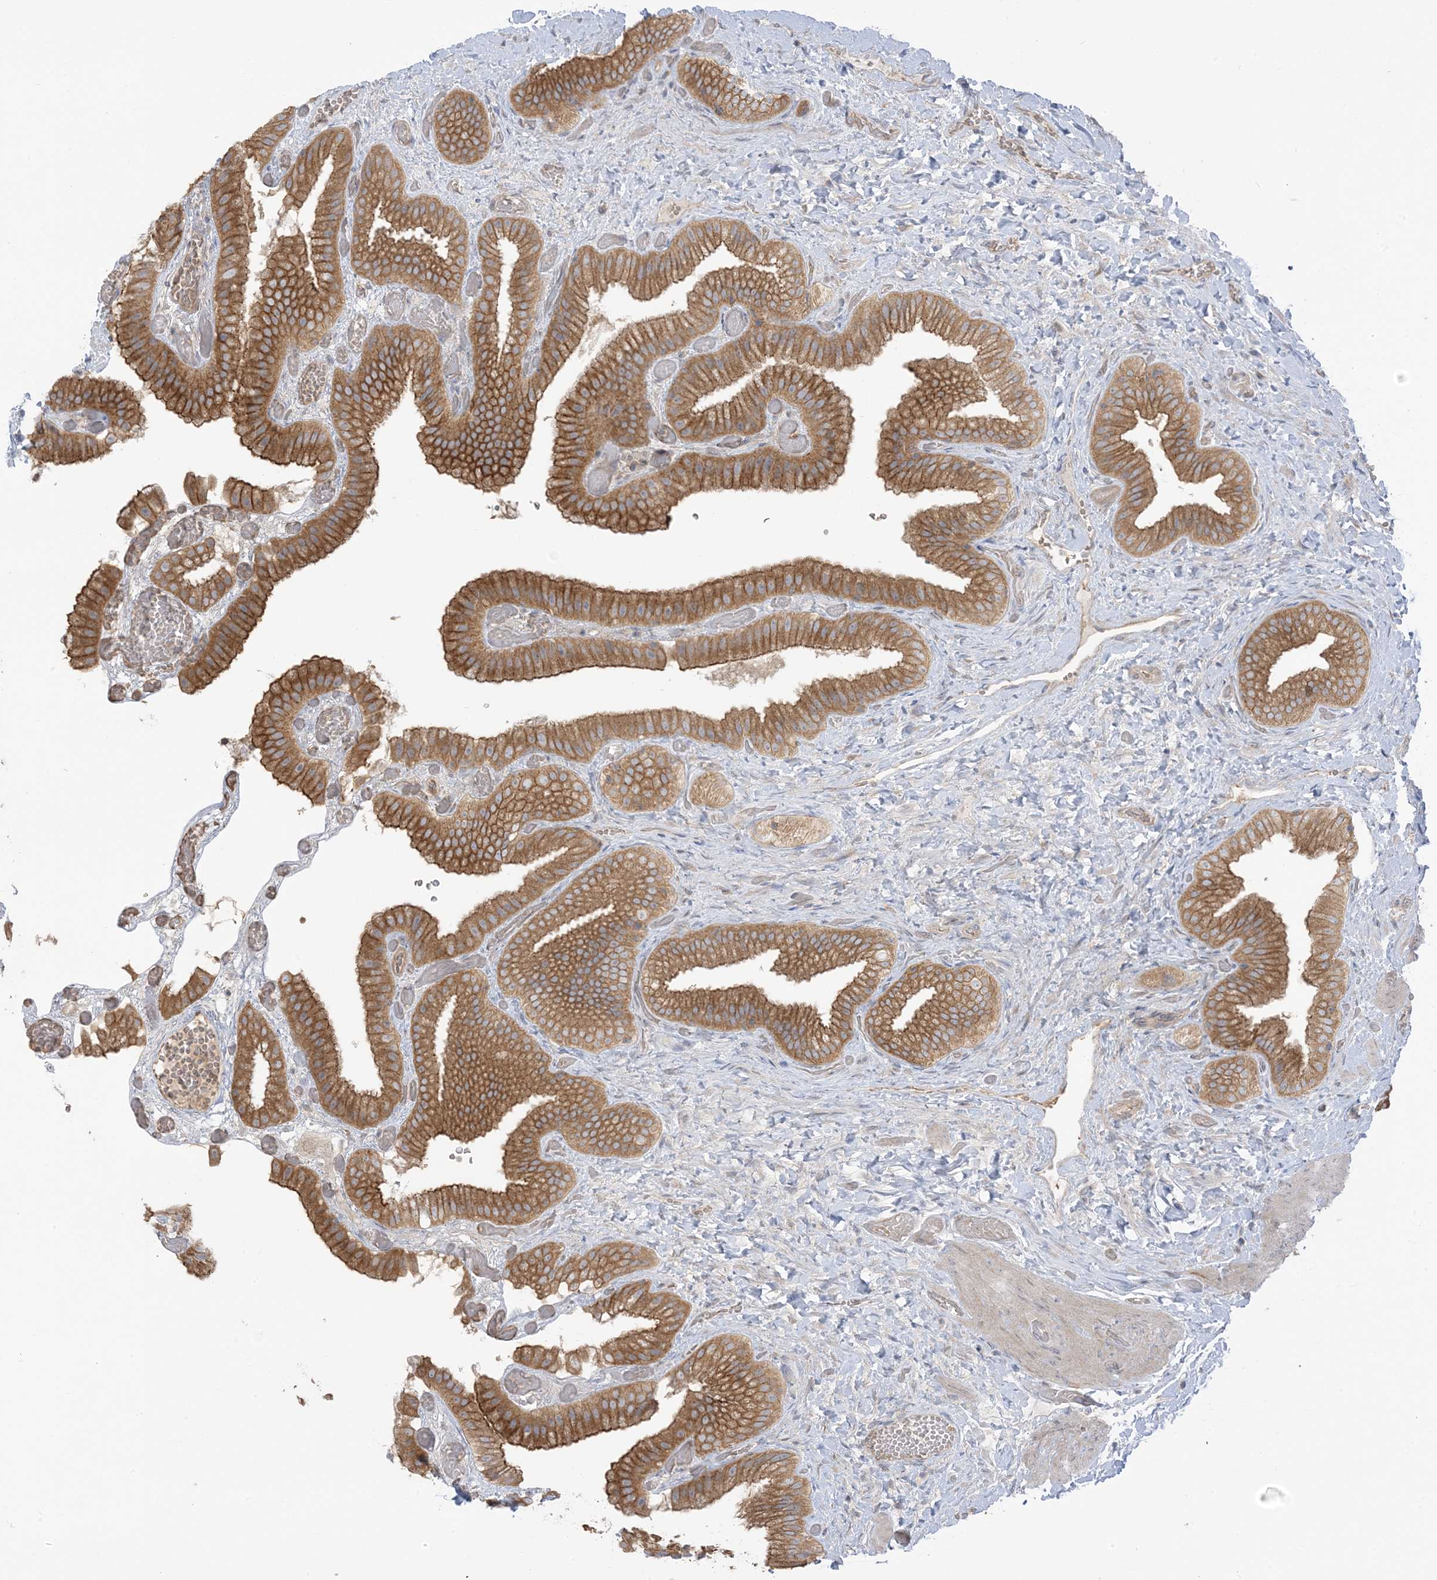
{"staining": {"intensity": "moderate", "quantity": ">75%", "location": "cytoplasmic/membranous"}, "tissue": "gallbladder", "cell_type": "Glandular cells", "image_type": "normal", "snomed": [{"axis": "morphology", "description": "Normal tissue, NOS"}, {"axis": "topography", "description": "Gallbladder"}], "caption": "DAB immunohistochemical staining of normal gallbladder reveals moderate cytoplasmic/membranous protein staining in about >75% of glandular cells.", "gene": "ICMT", "patient": {"sex": "female", "age": 64}}